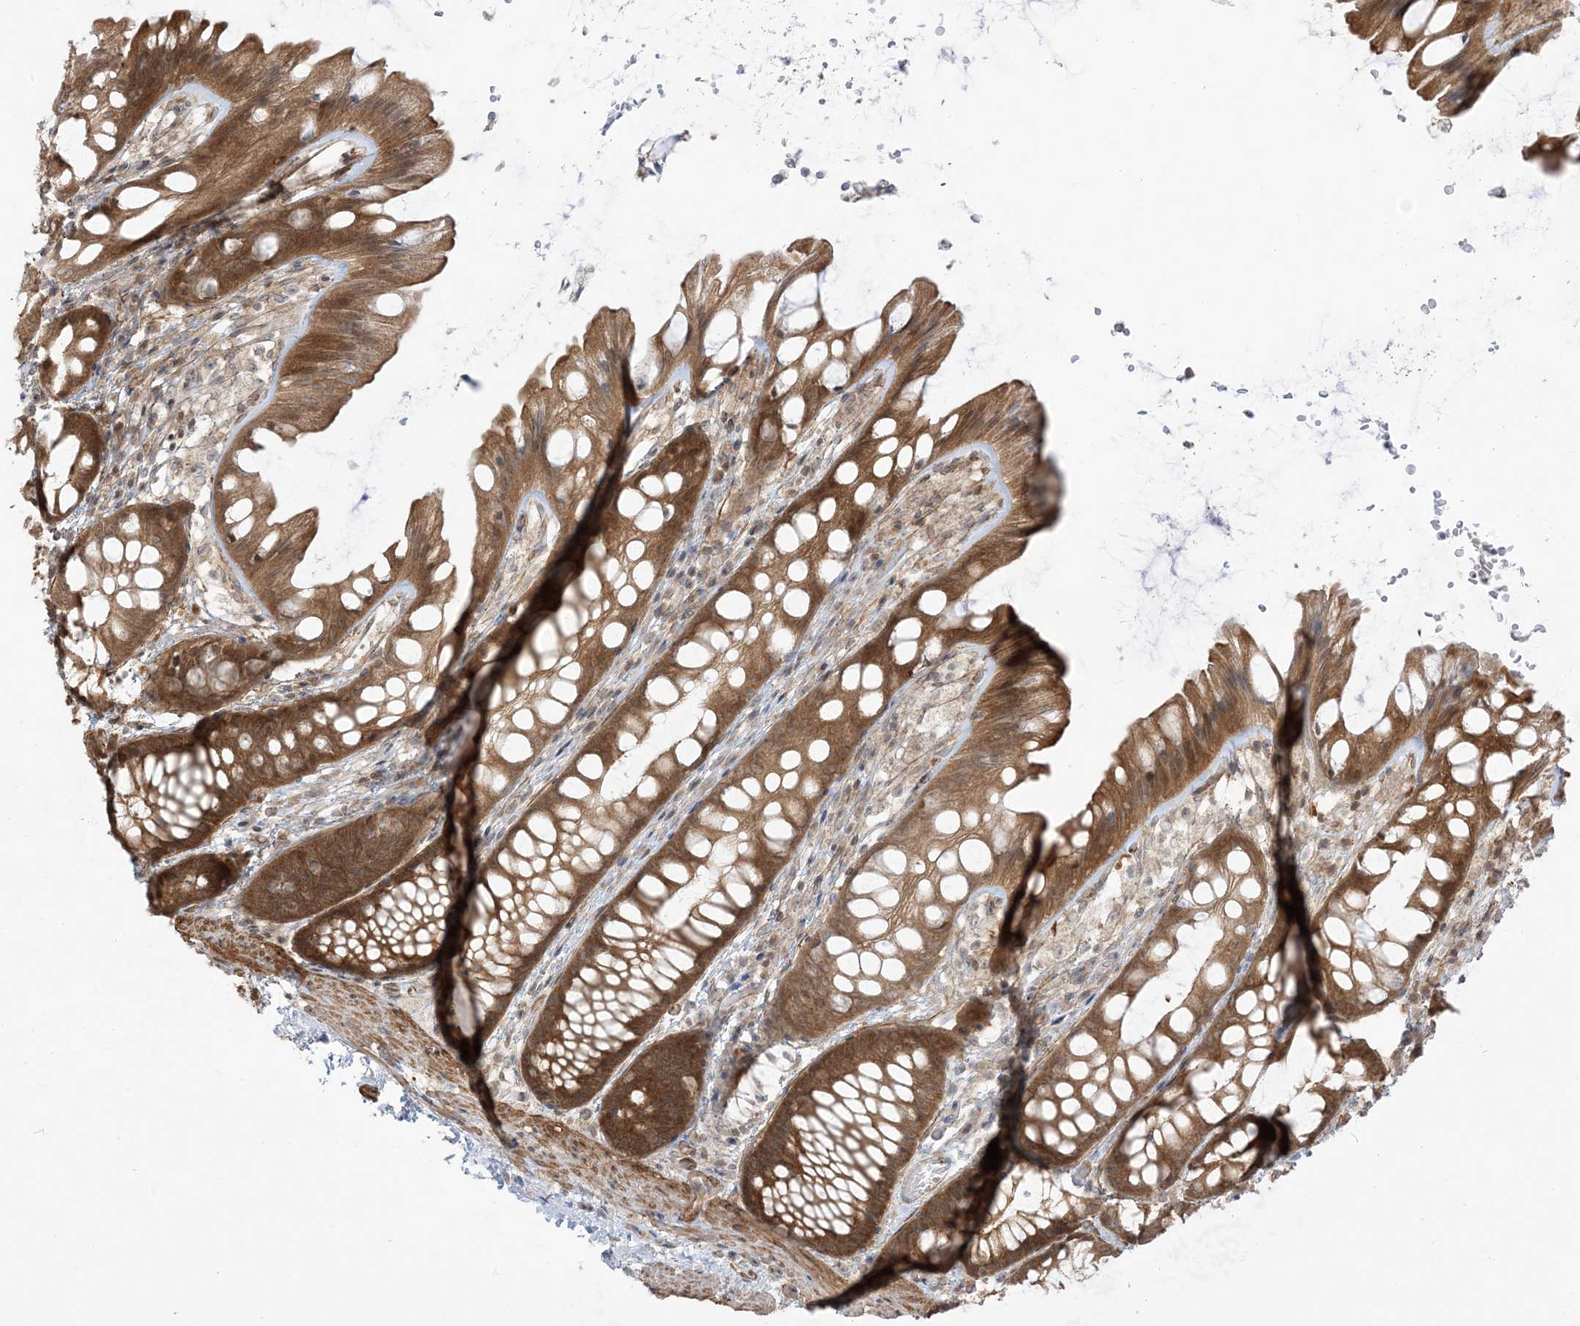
{"staining": {"intensity": "moderate", "quantity": ">75%", "location": "cytoplasmic/membranous"}, "tissue": "colon", "cell_type": "Endothelial cells", "image_type": "normal", "snomed": [{"axis": "morphology", "description": "Normal tissue, NOS"}, {"axis": "topography", "description": "Colon"}], "caption": "DAB immunohistochemical staining of normal human colon shows moderate cytoplasmic/membranous protein expression in about >75% of endothelial cells.", "gene": "TBCC", "patient": {"sex": "male", "age": 47}}